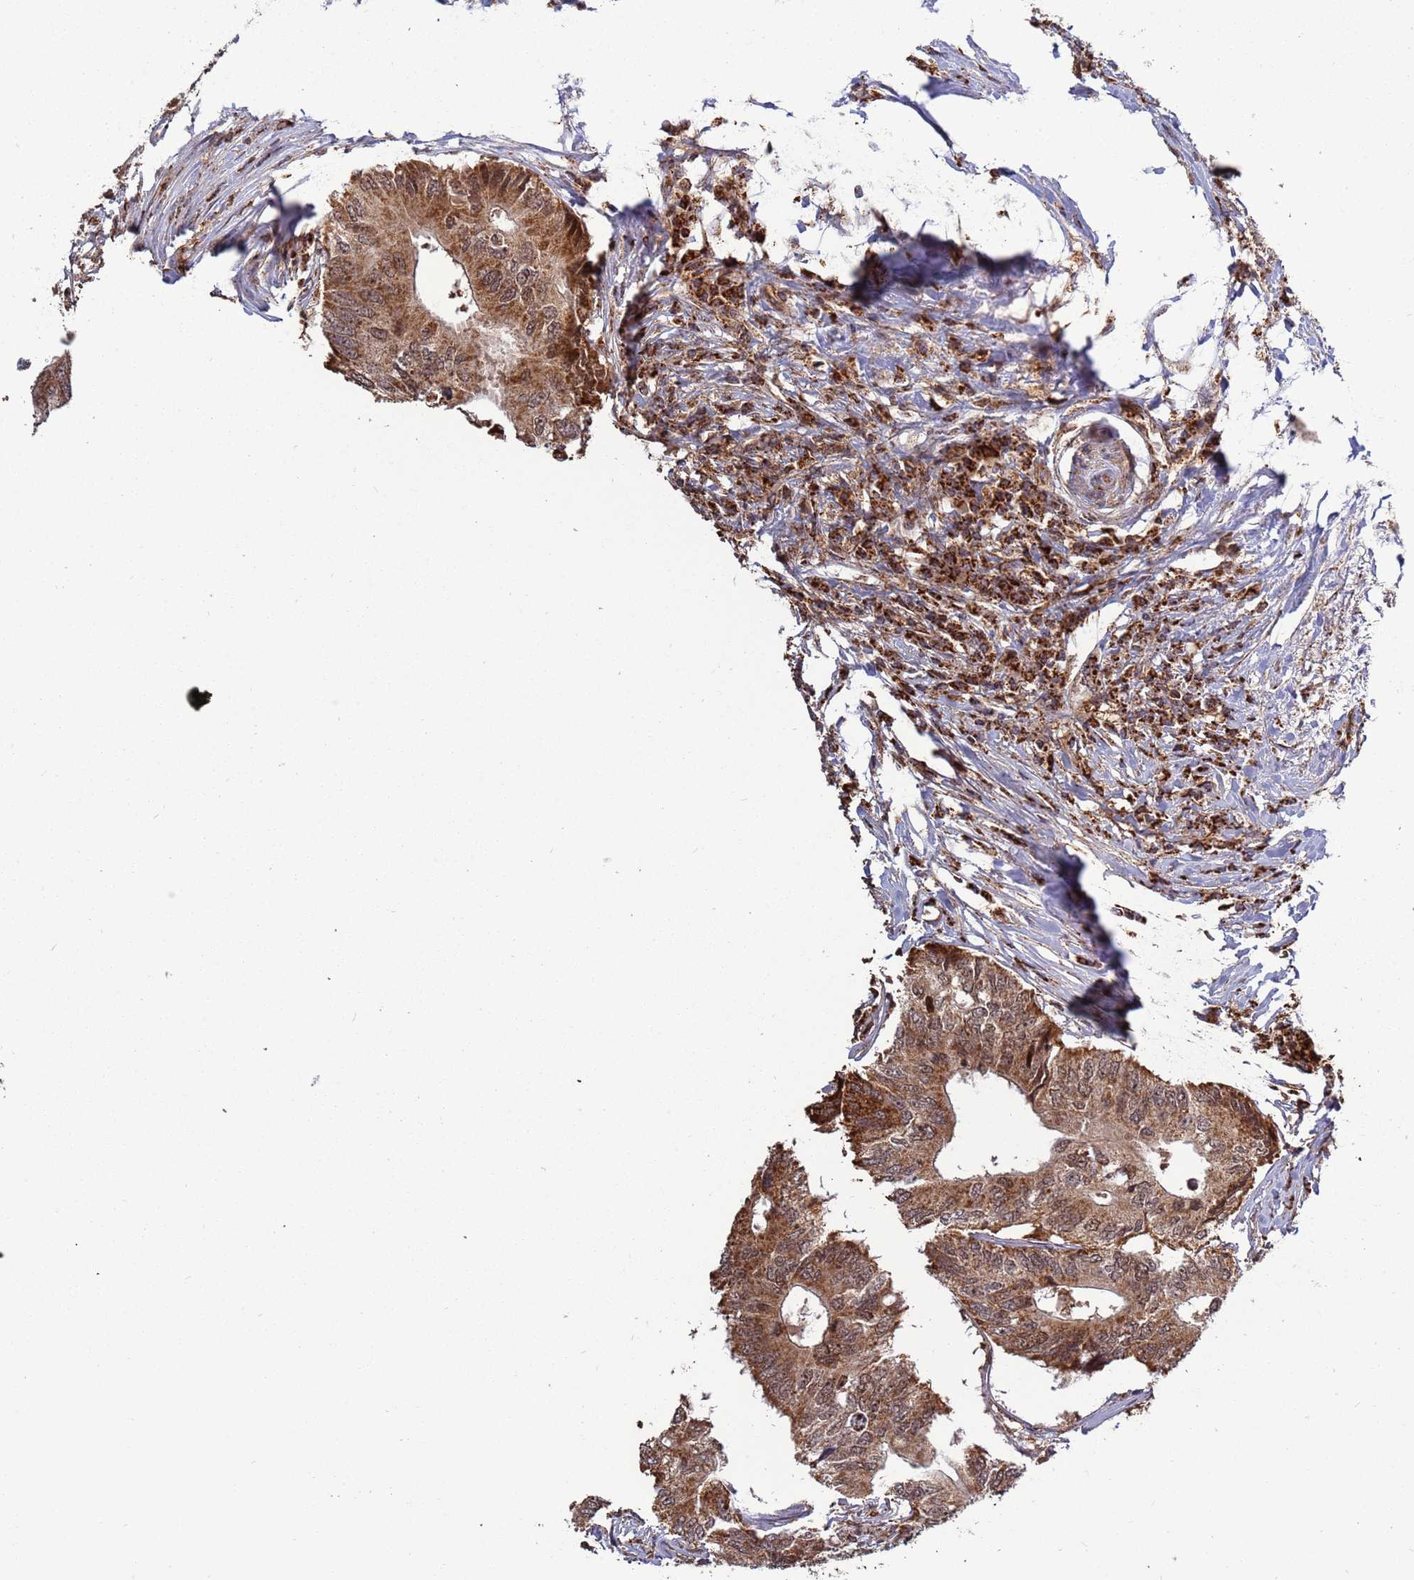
{"staining": {"intensity": "moderate", "quantity": ">75%", "location": "cytoplasmic/membranous"}, "tissue": "colorectal cancer", "cell_type": "Tumor cells", "image_type": "cancer", "snomed": [{"axis": "morphology", "description": "Adenocarcinoma, NOS"}, {"axis": "topography", "description": "Colon"}], "caption": "Colorectal cancer stained for a protein reveals moderate cytoplasmic/membranous positivity in tumor cells.", "gene": "RCOR2", "patient": {"sex": "male", "age": 71}}